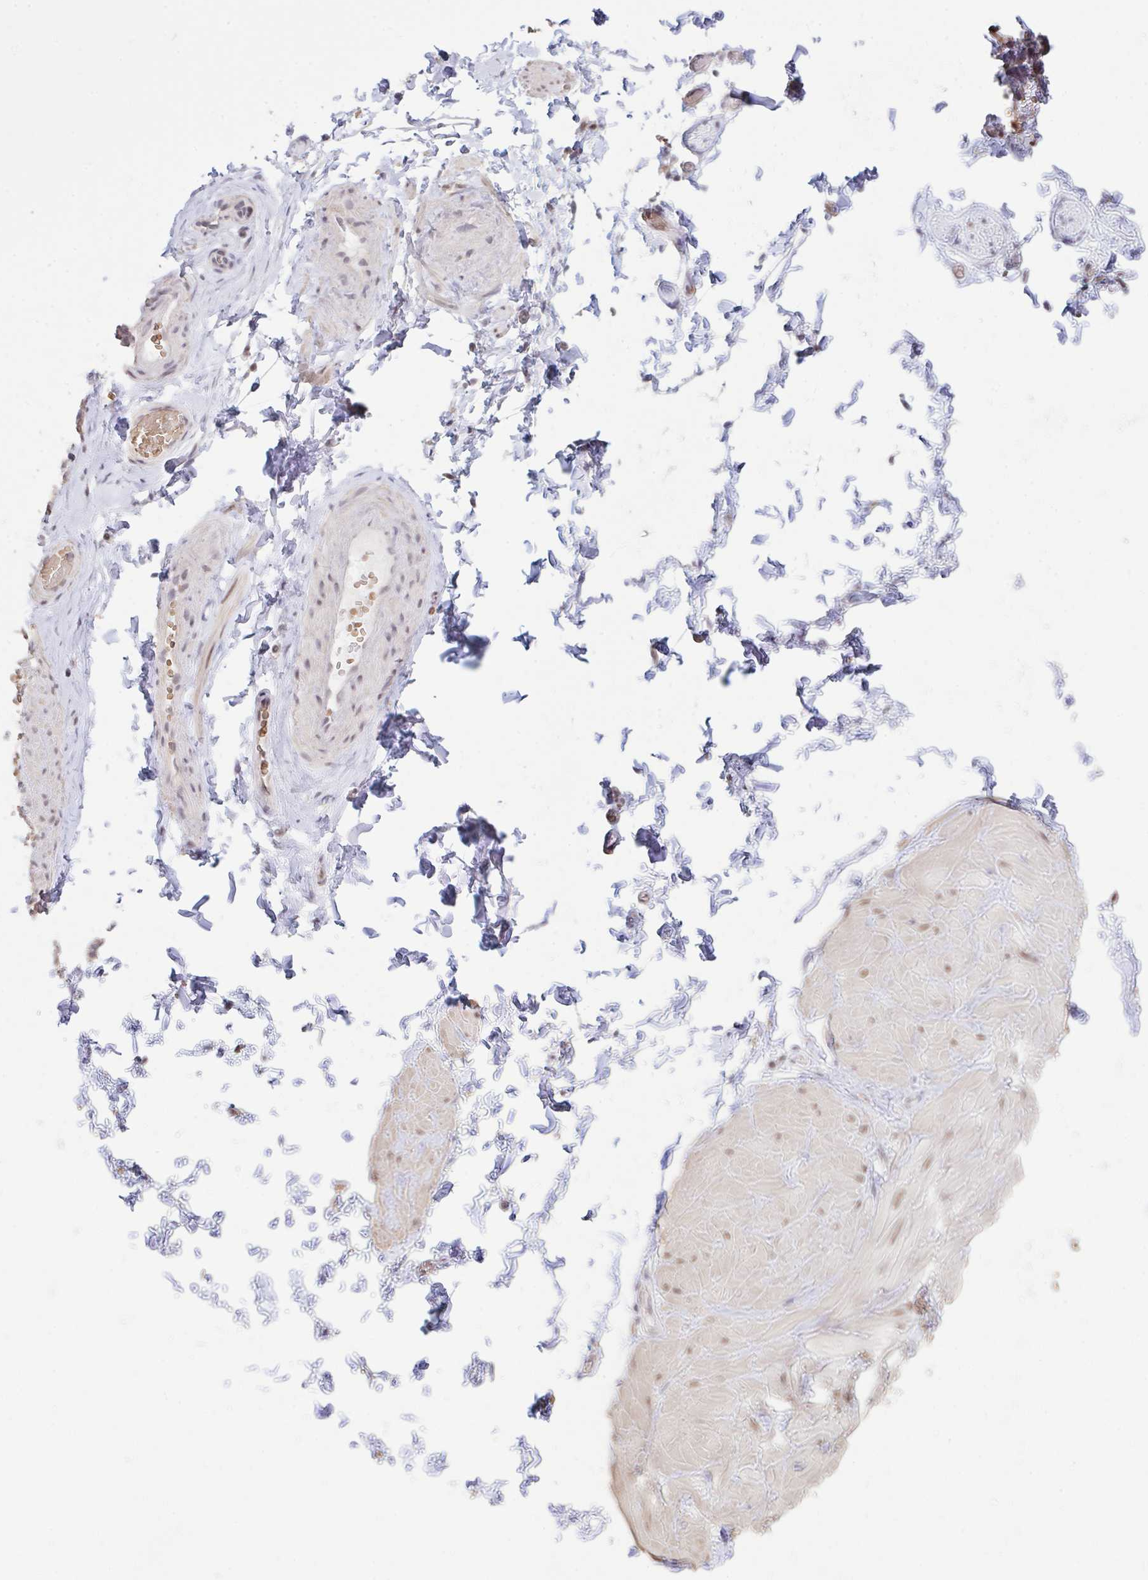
{"staining": {"intensity": "negative", "quantity": "none", "location": "none"}, "tissue": "adipose tissue", "cell_type": "Adipocytes", "image_type": "normal", "snomed": [{"axis": "morphology", "description": "Normal tissue, NOS"}, {"axis": "topography", "description": "Epididymis, spermatic cord, NOS"}, {"axis": "topography", "description": "Epididymis"}, {"axis": "topography", "description": "Peripheral nerve tissue"}], "caption": "Immunohistochemical staining of unremarkable adipose tissue displays no significant staining in adipocytes.", "gene": "SAP30", "patient": {"sex": "male", "age": 29}}